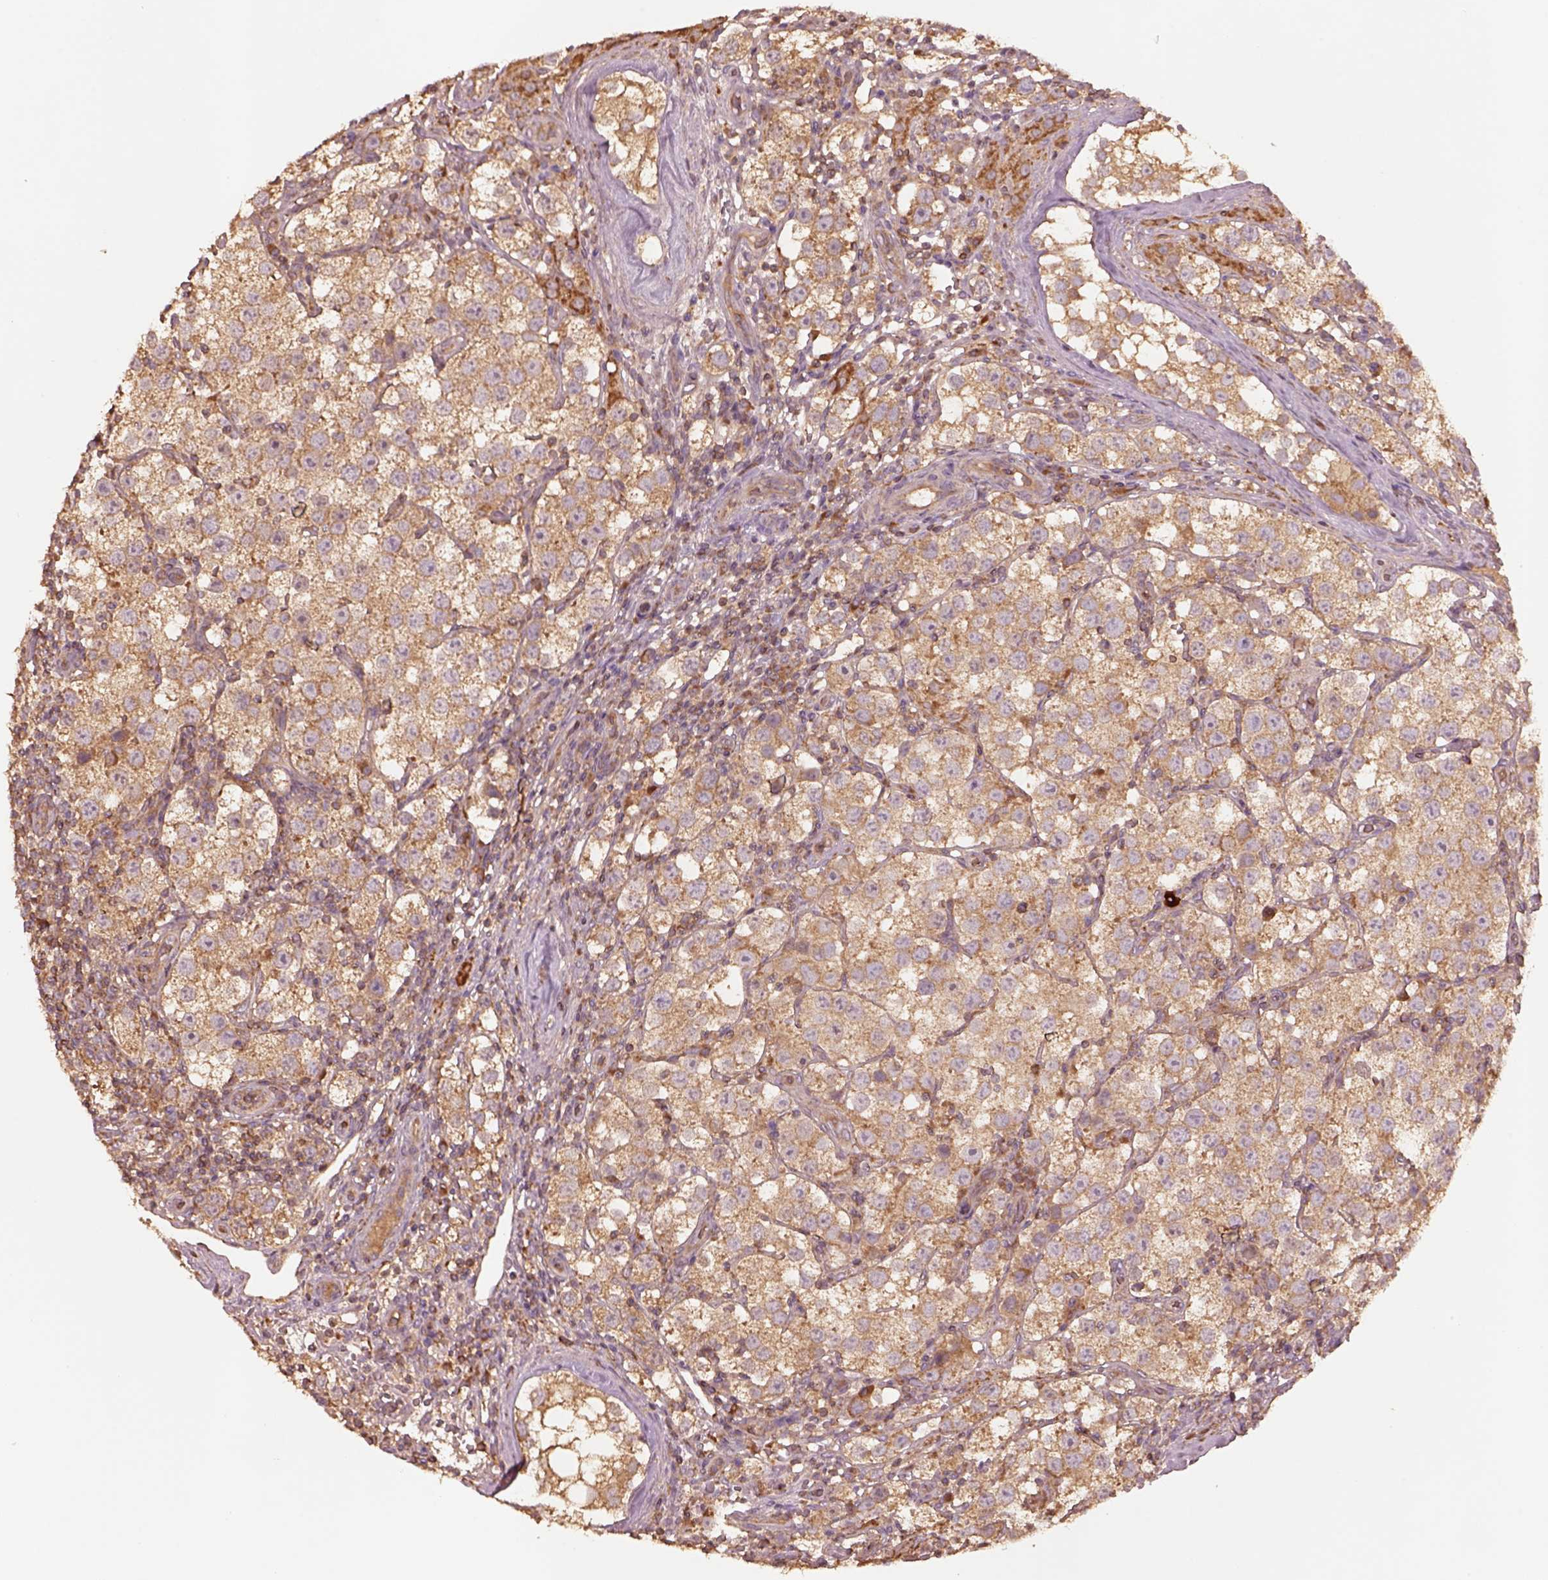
{"staining": {"intensity": "moderate", "quantity": ">75%", "location": "cytoplasmic/membranous"}, "tissue": "testis cancer", "cell_type": "Tumor cells", "image_type": "cancer", "snomed": [{"axis": "morphology", "description": "Seminoma, NOS"}, {"axis": "topography", "description": "Testis"}], "caption": "IHC (DAB (3,3'-diaminobenzidine)) staining of human testis seminoma exhibits moderate cytoplasmic/membranous protein positivity in approximately >75% of tumor cells.", "gene": "TRADD", "patient": {"sex": "male", "age": 37}}